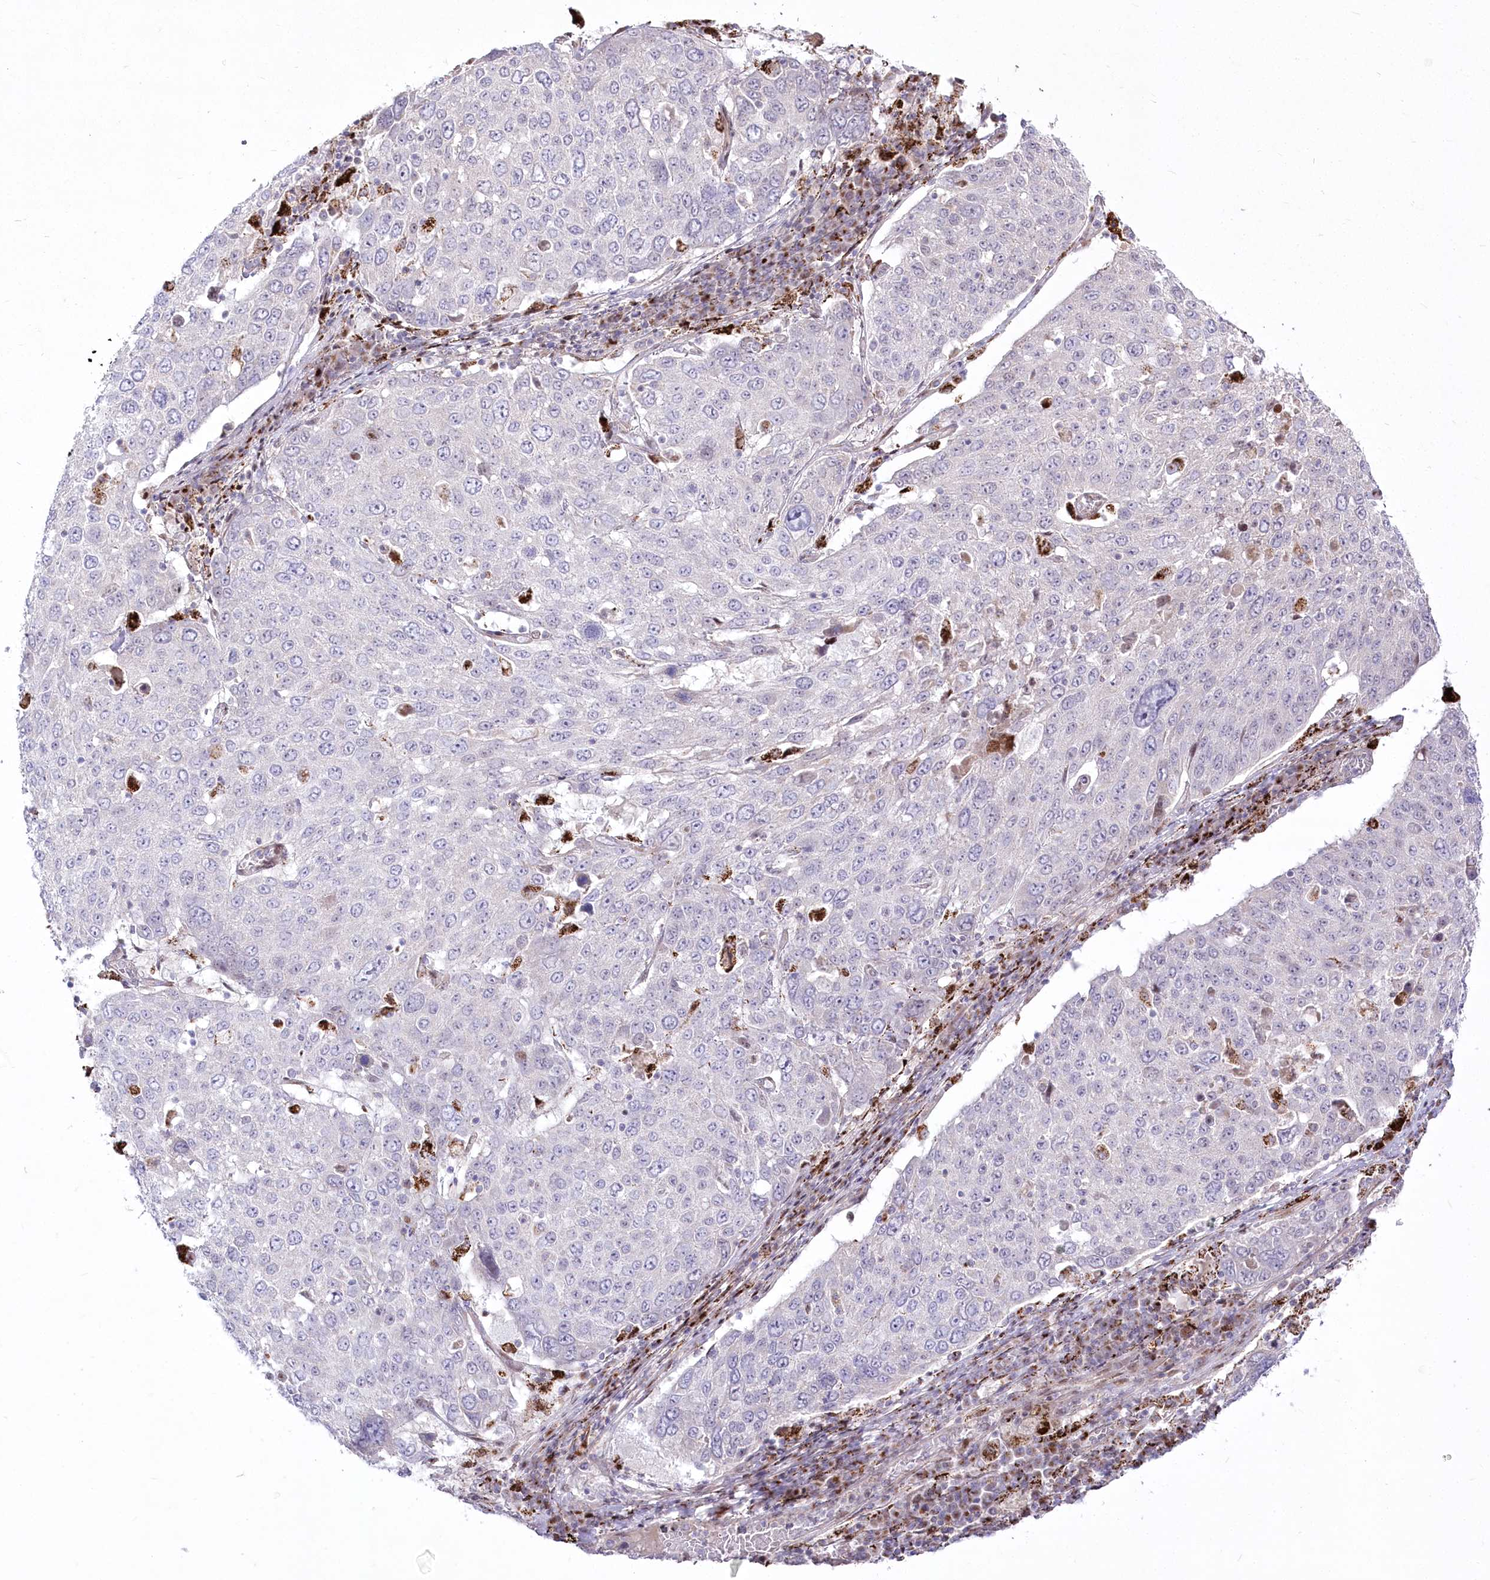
{"staining": {"intensity": "negative", "quantity": "none", "location": "none"}, "tissue": "lung cancer", "cell_type": "Tumor cells", "image_type": "cancer", "snomed": [{"axis": "morphology", "description": "Squamous cell carcinoma, NOS"}, {"axis": "topography", "description": "Lung"}], "caption": "Tumor cells show no significant protein positivity in lung squamous cell carcinoma.", "gene": "CEP164", "patient": {"sex": "male", "age": 65}}